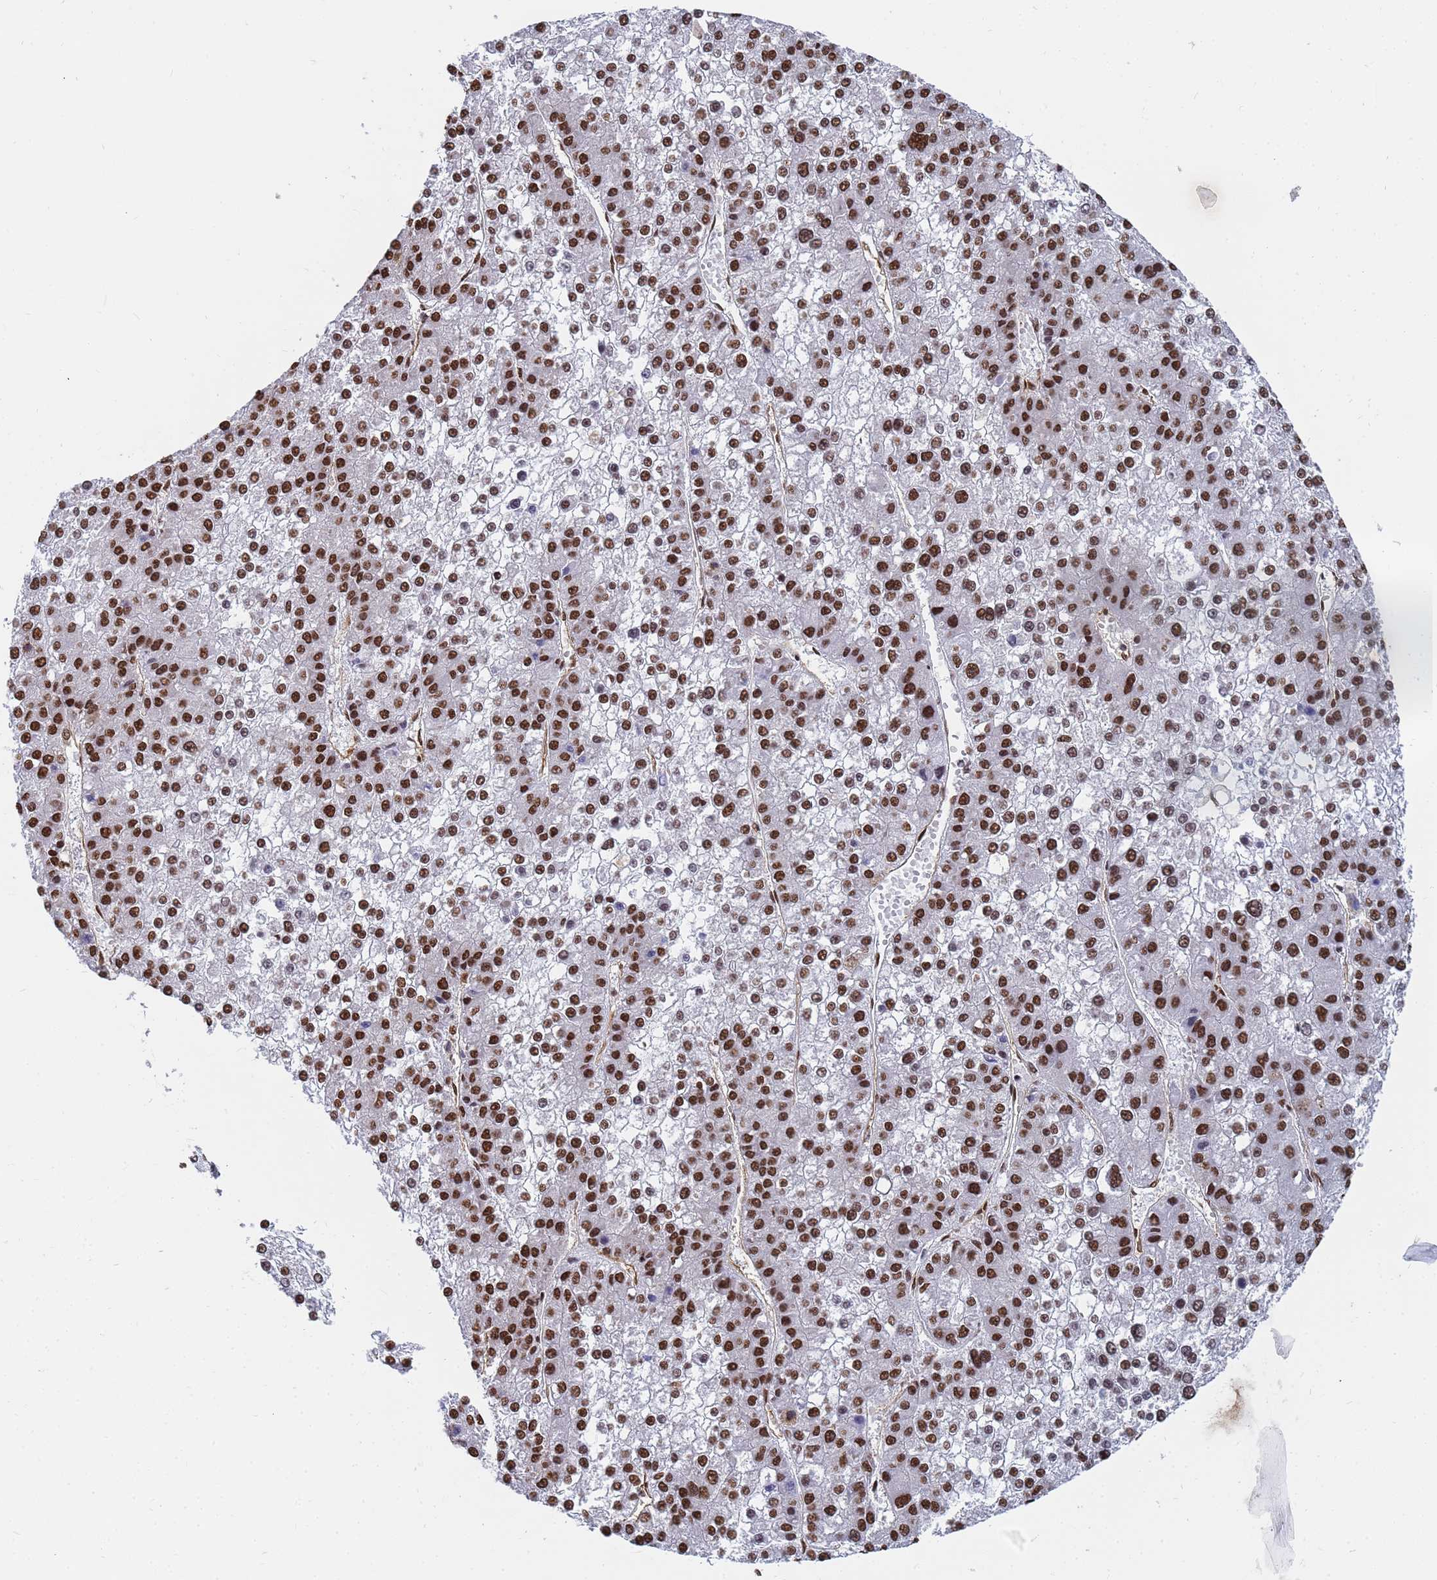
{"staining": {"intensity": "strong", "quantity": ">75%", "location": "nuclear"}, "tissue": "liver cancer", "cell_type": "Tumor cells", "image_type": "cancer", "snomed": [{"axis": "morphology", "description": "Carcinoma, Hepatocellular, NOS"}, {"axis": "topography", "description": "Liver"}], "caption": "Brown immunohistochemical staining in liver cancer (hepatocellular carcinoma) exhibits strong nuclear expression in approximately >75% of tumor cells.", "gene": "RAVER2", "patient": {"sex": "female", "age": 73}}